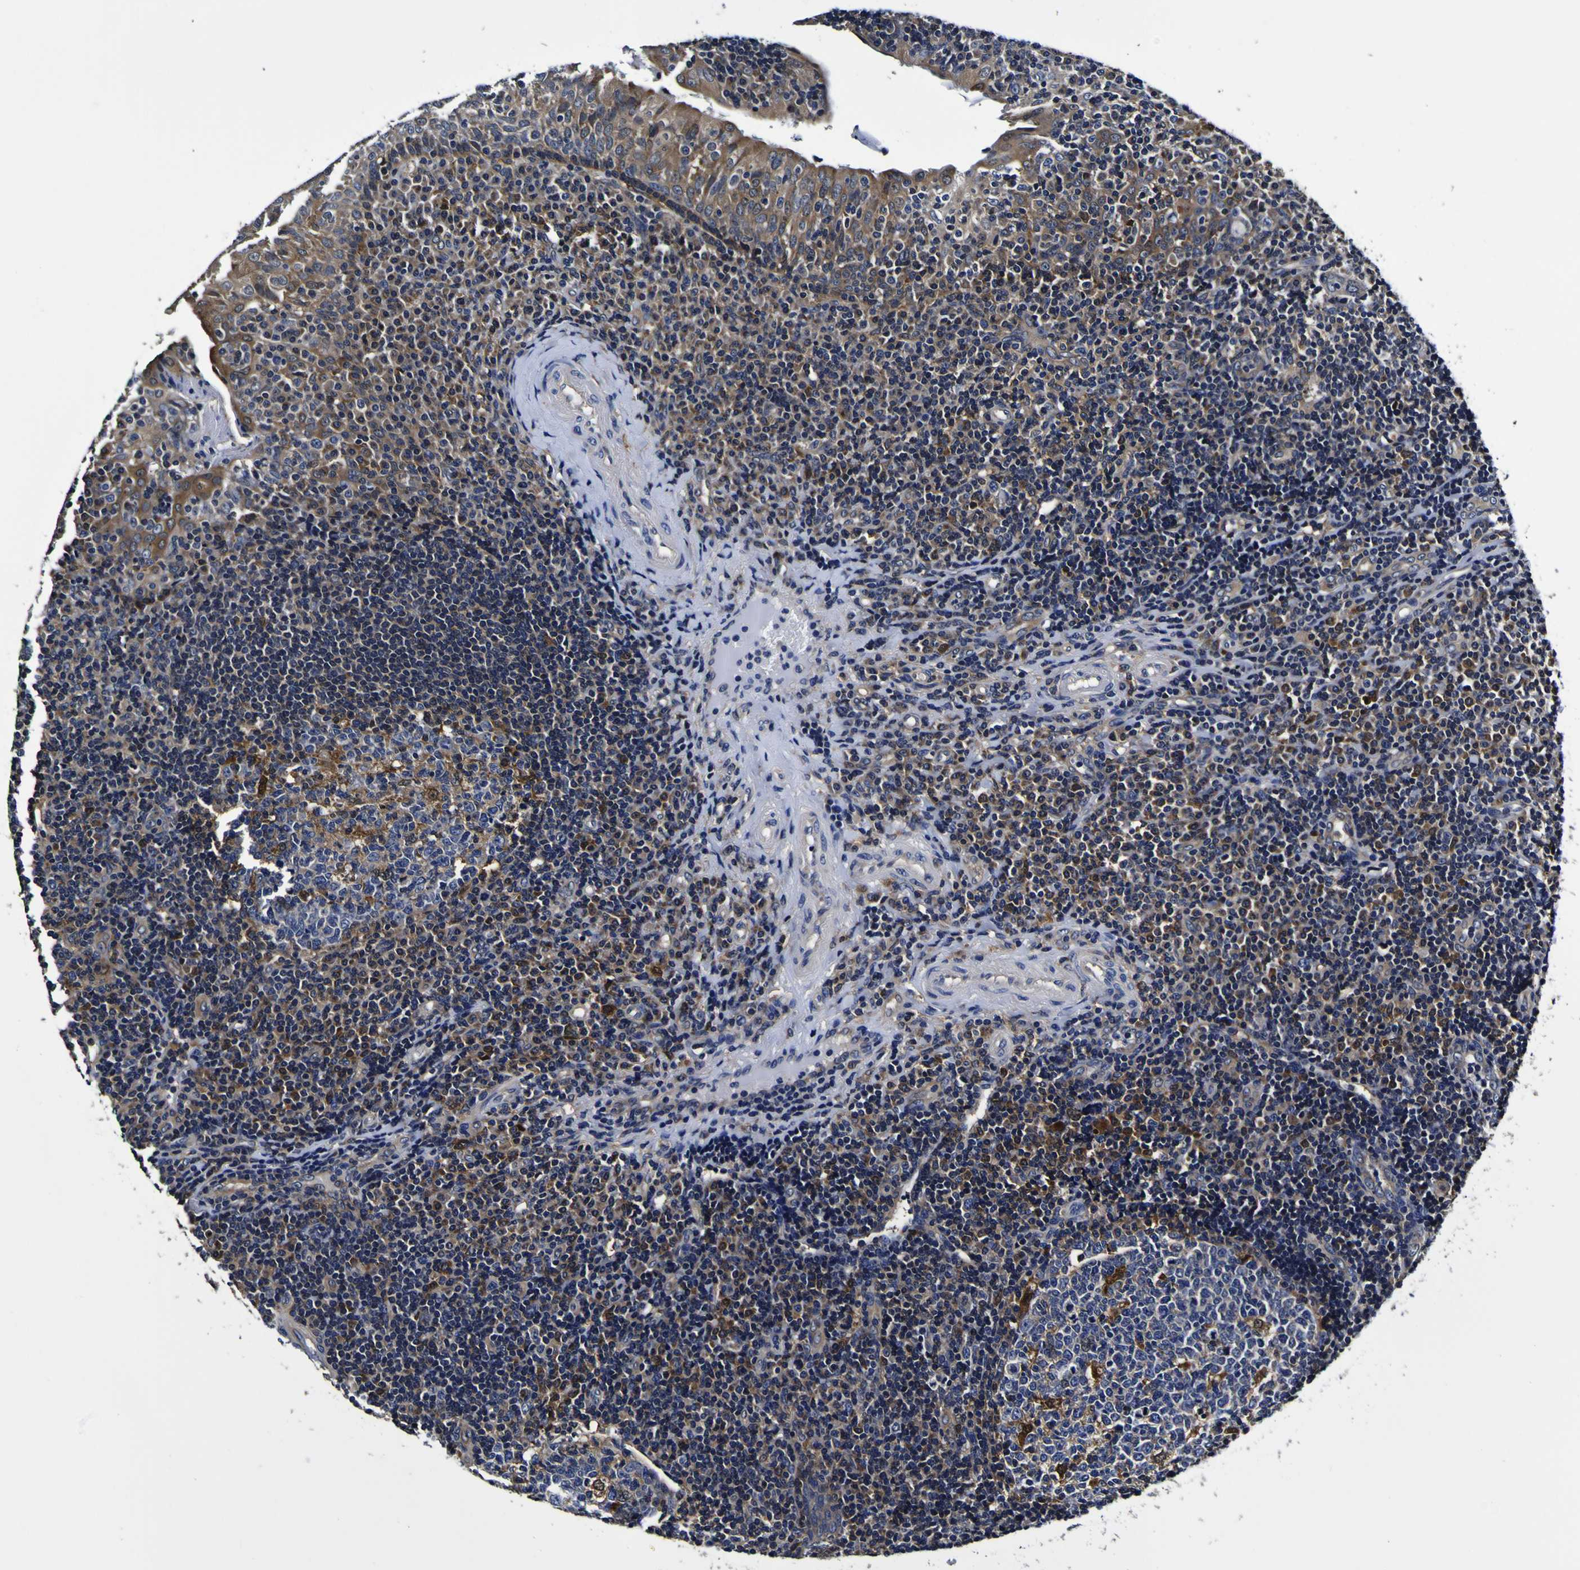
{"staining": {"intensity": "moderate", "quantity": "<25%", "location": "cytoplasmic/membranous"}, "tissue": "tonsil", "cell_type": "Germinal center cells", "image_type": "normal", "snomed": [{"axis": "morphology", "description": "Normal tissue, NOS"}, {"axis": "topography", "description": "Tonsil"}], "caption": "Immunohistochemical staining of benign tonsil exhibits <25% levels of moderate cytoplasmic/membranous protein expression in about <25% of germinal center cells. Using DAB (3,3'-diaminobenzidine) (brown) and hematoxylin (blue) stains, captured at high magnification using brightfield microscopy.", "gene": "GPX1", "patient": {"sex": "female", "age": 40}}